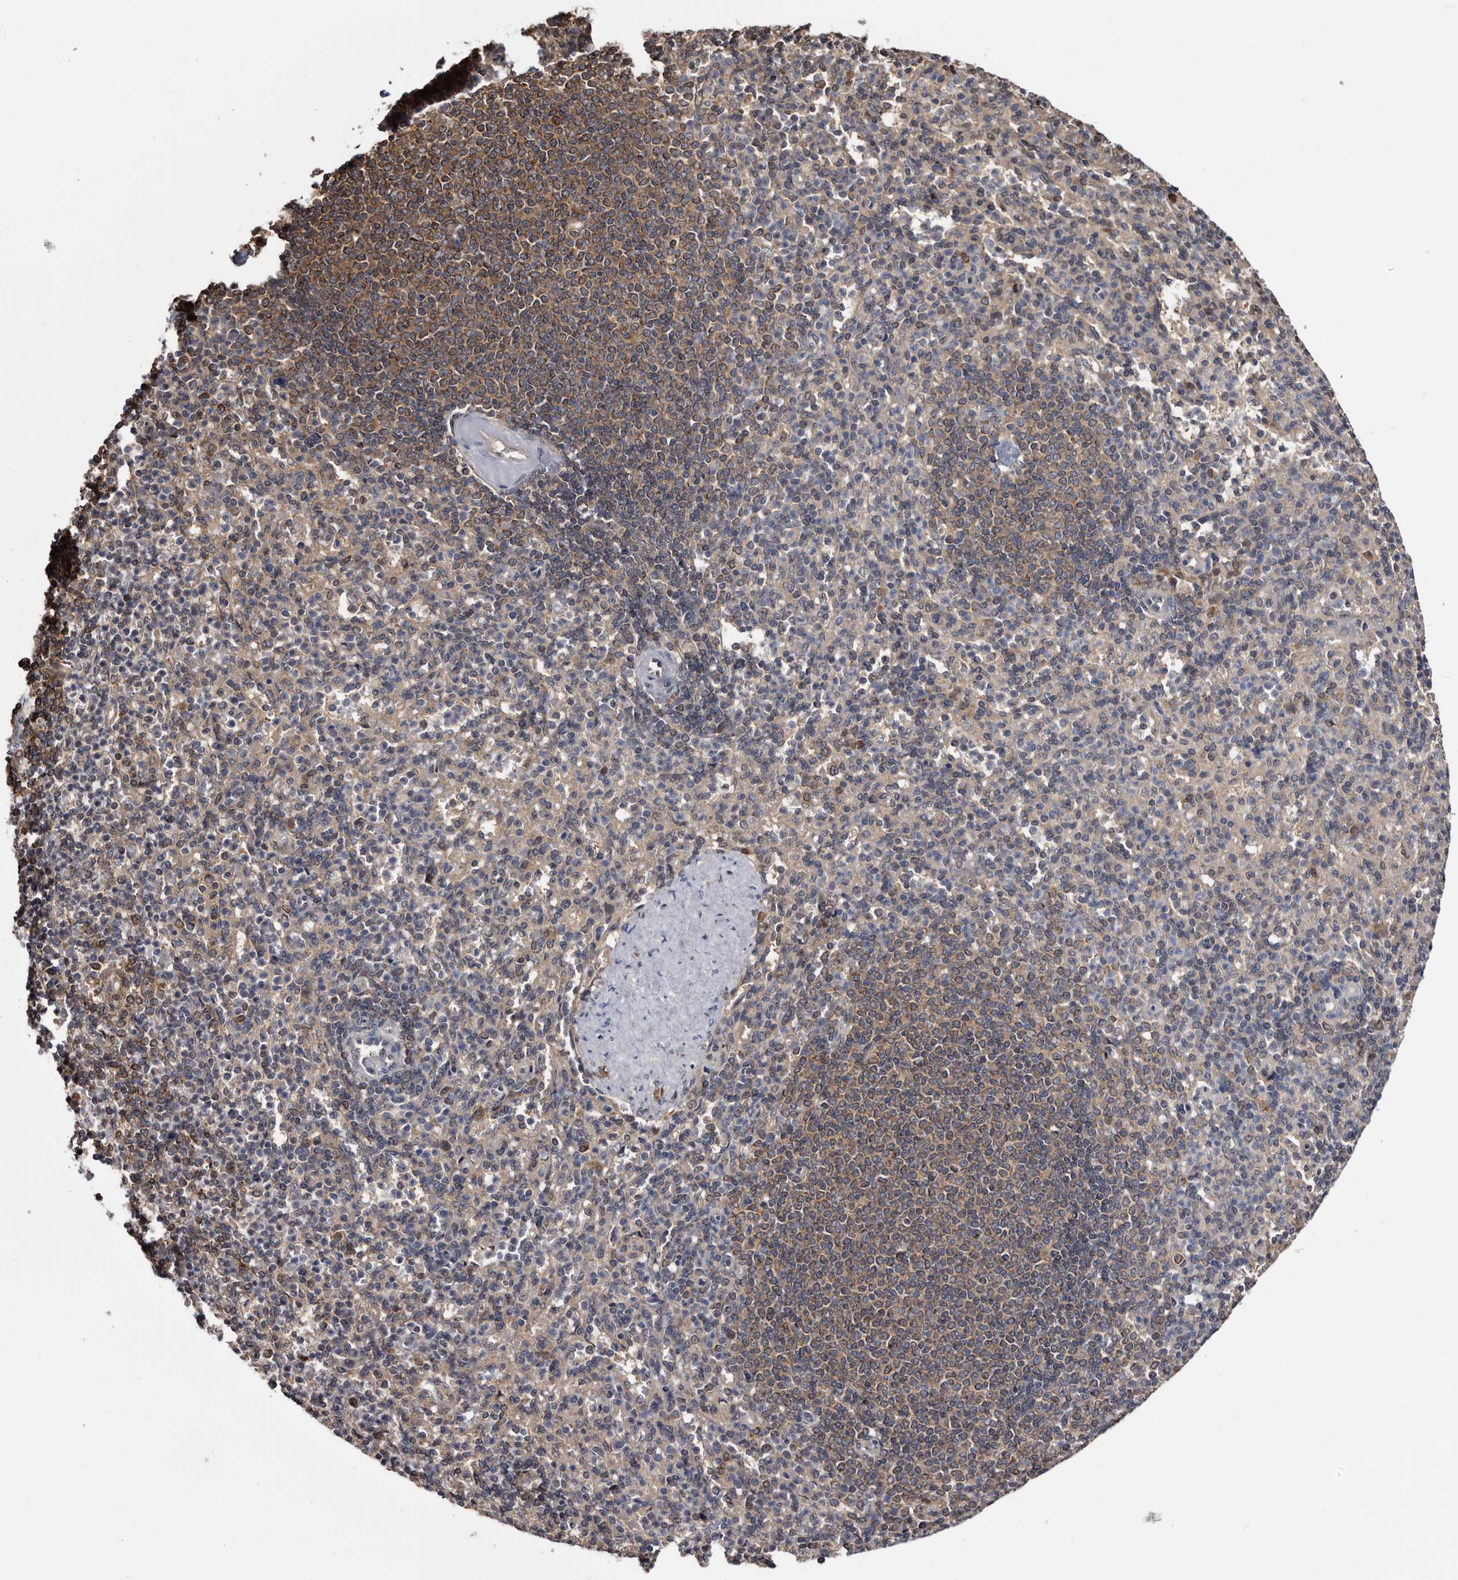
{"staining": {"intensity": "moderate", "quantity": "<25%", "location": "cytoplasmic/membranous"}, "tissue": "spleen", "cell_type": "Cells in red pulp", "image_type": "normal", "snomed": [{"axis": "morphology", "description": "Normal tissue, NOS"}, {"axis": "topography", "description": "Spleen"}], "caption": "IHC of normal human spleen shows low levels of moderate cytoplasmic/membranous expression in about <25% of cells in red pulp.", "gene": "TTI2", "patient": {"sex": "female", "age": 74}}